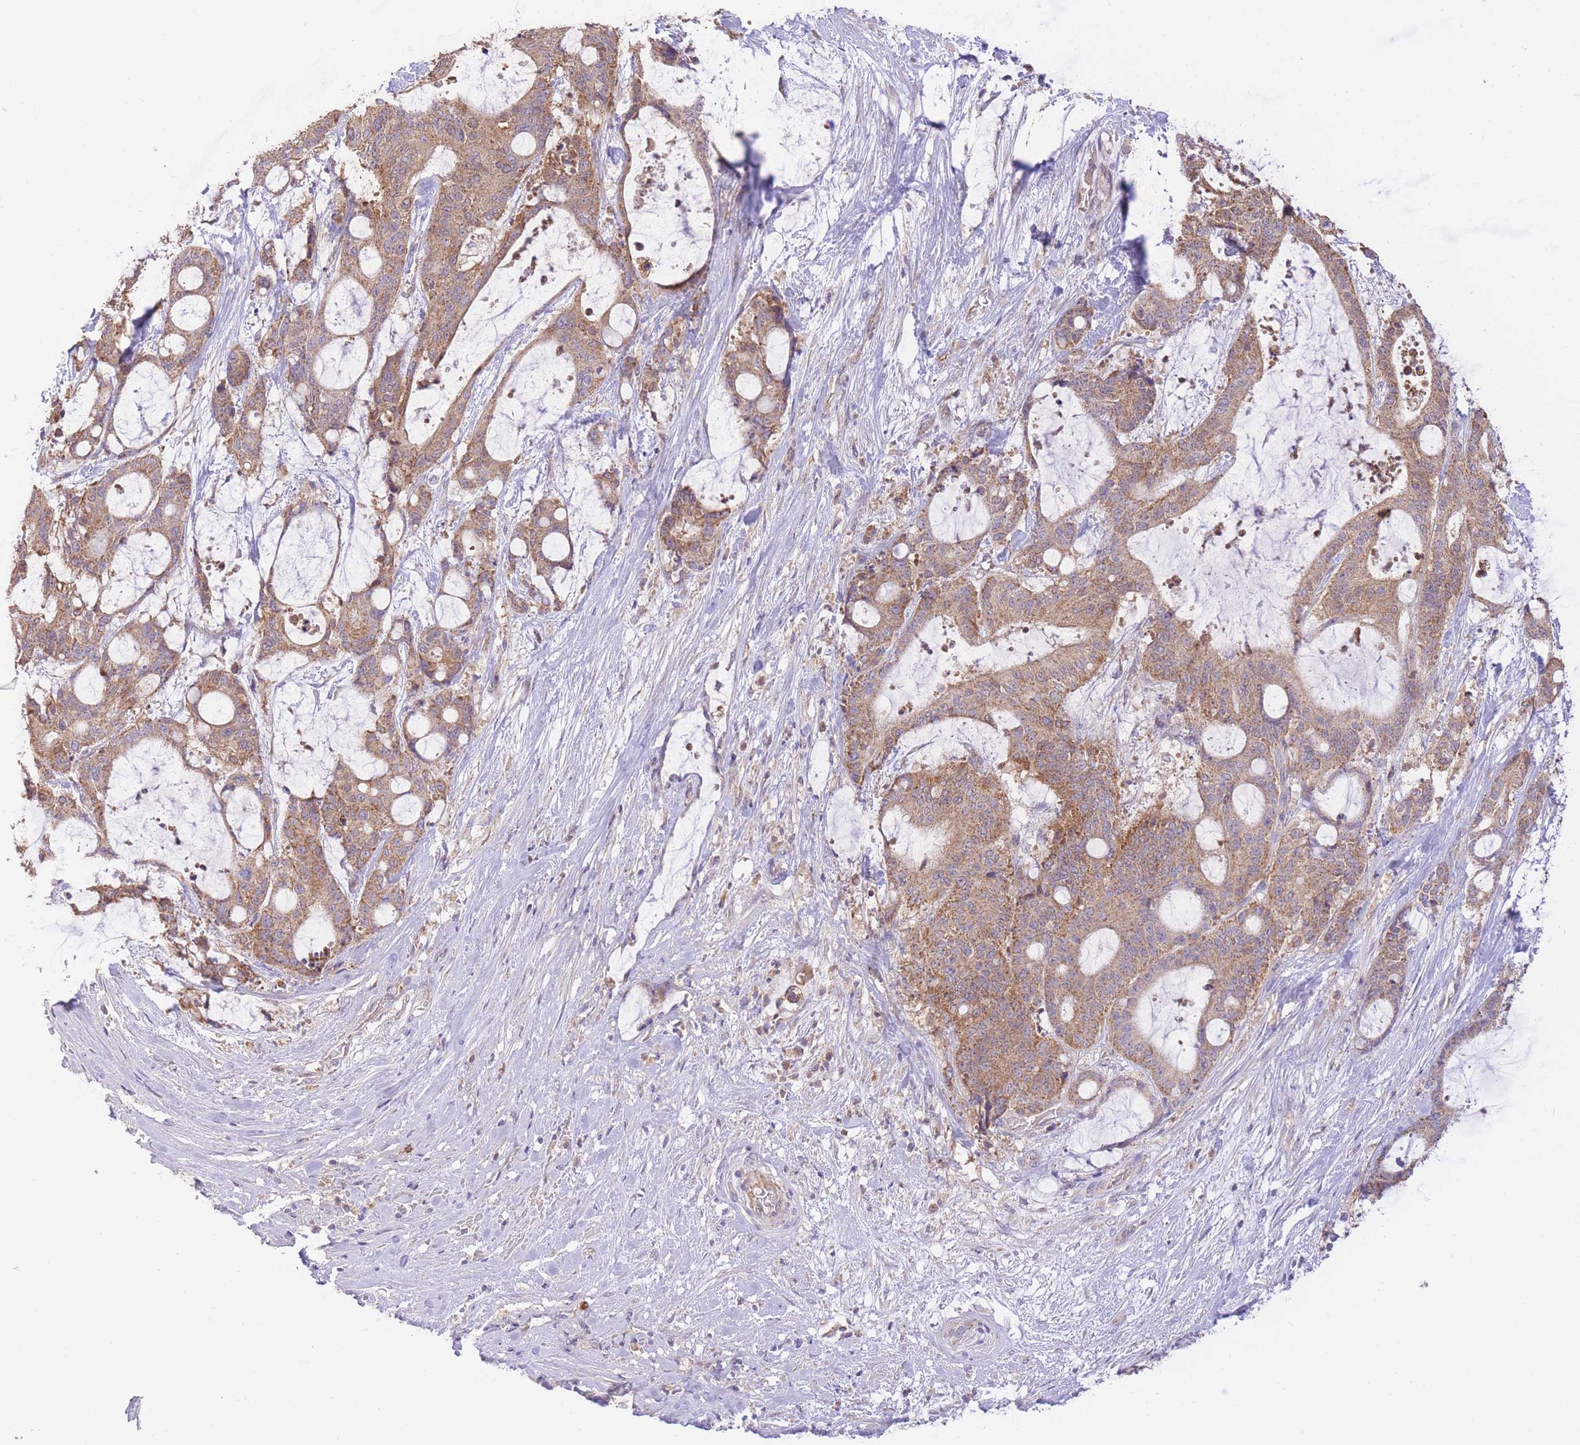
{"staining": {"intensity": "moderate", "quantity": ">75%", "location": "cytoplasmic/membranous"}, "tissue": "liver cancer", "cell_type": "Tumor cells", "image_type": "cancer", "snomed": [{"axis": "morphology", "description": "Normal tissue, NOS"}, {"axis": "morphology", "description": "Cholangiocarcinoma"}, {"axis": "topography", "description": "Liver"}, {"axis": "topography", "description": "Peripheral nerve tissue"}], "caption": "Immunohistochemical staining of human cholangiocarcinoma (liver) displays medium levels of moderate cytoplasmic/membranous protein positivity in about >75% of tumor cells.", "gene": "PREP", "patient": {"sex": "female", "age": 73}}